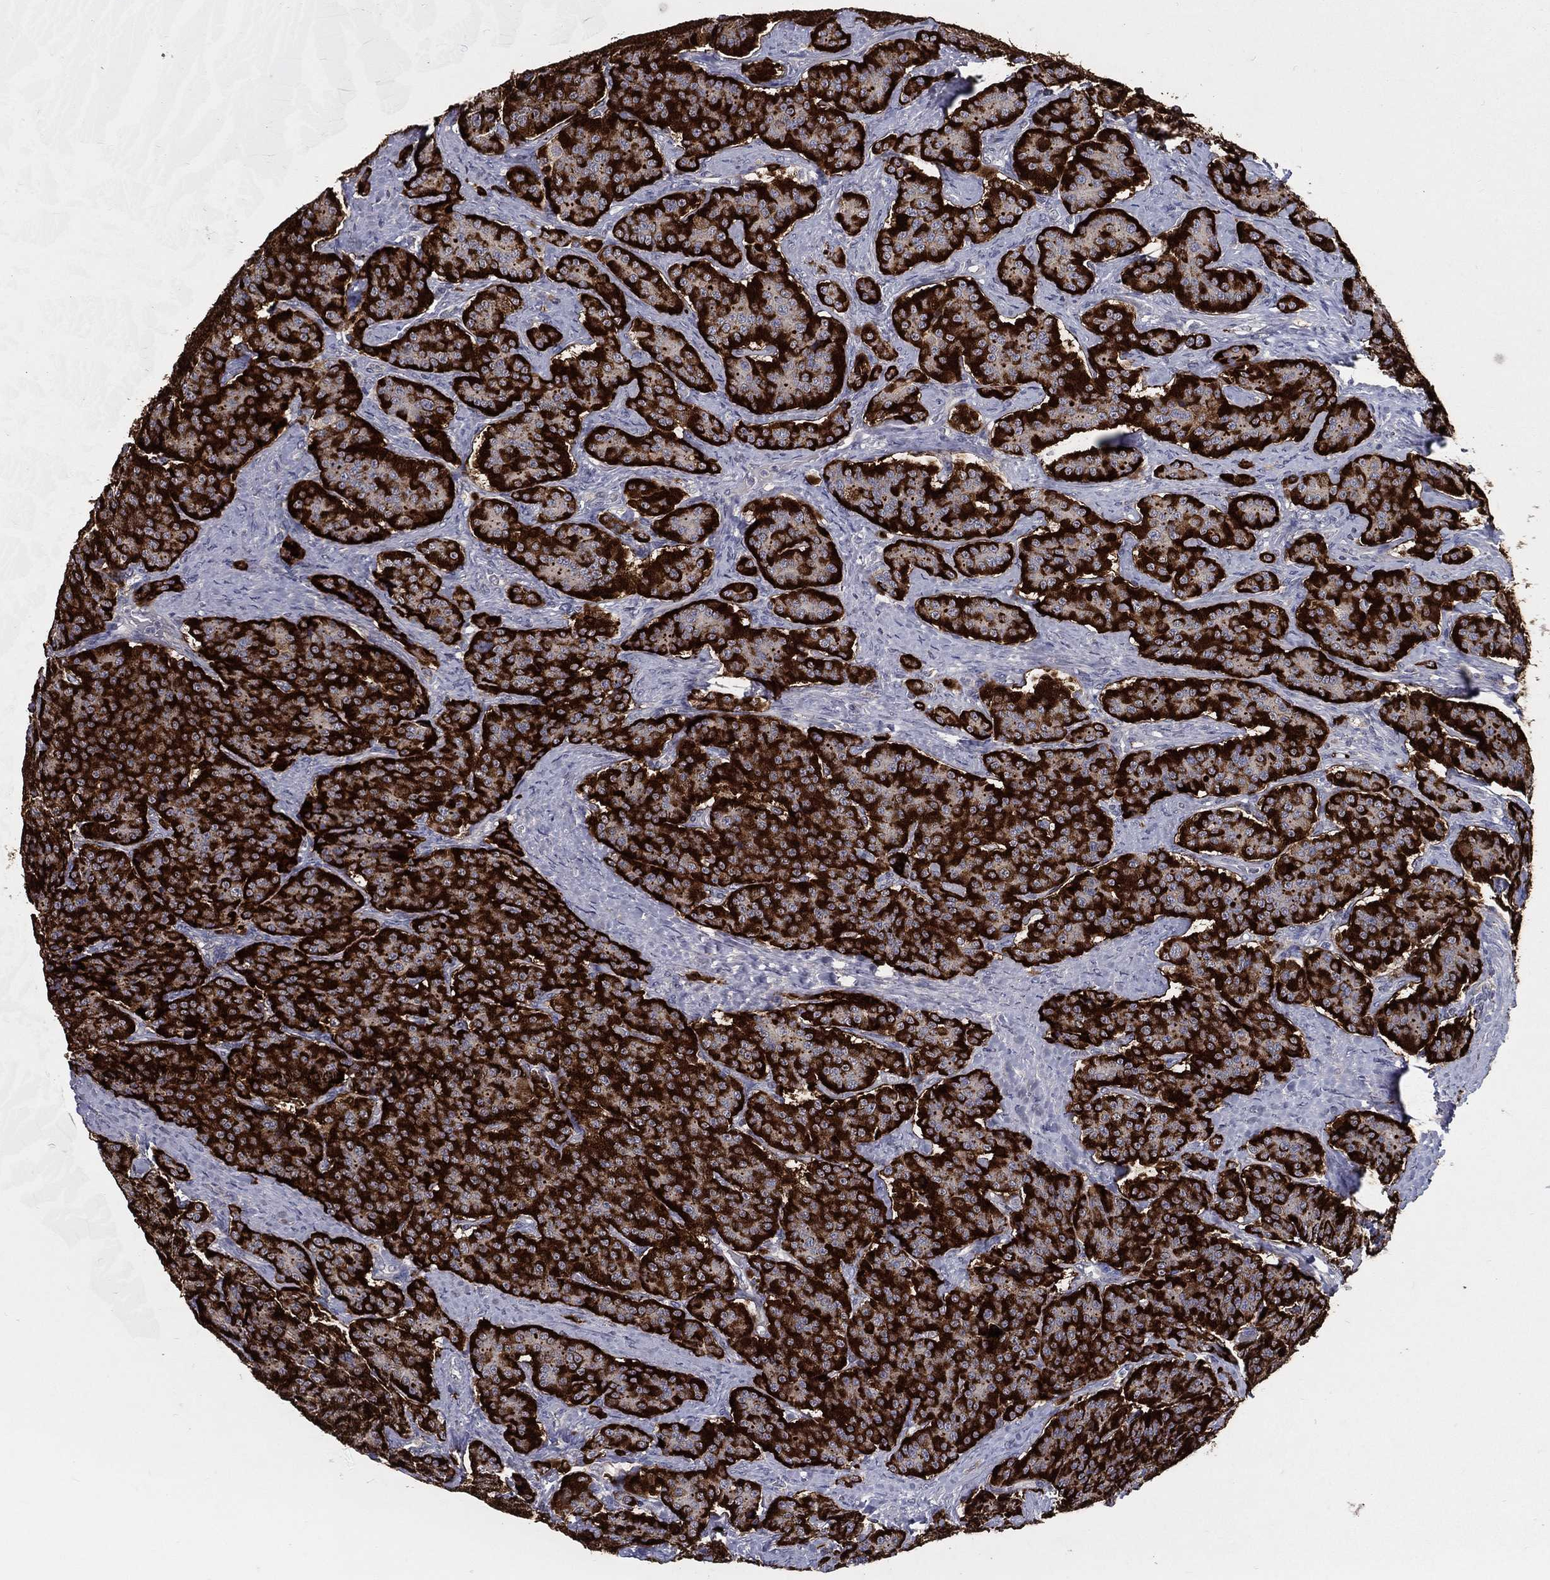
{"staining": {"intensity": "strong", "quantity": ">75%", "location": "cytoplasmic/membranous"}, "tissue": "carcinoid", "cell_type": "Tumor cells", "image_type": "cancer", "snomed": [{"axis": "morphology", "description": "Carcinoid, malignant, NOS"}, {"axis": "topography", "description": "Small intestine"}], "caption": "Immunohistochemical staining of carcinoid displays high levels of strong cytoplasmic/membranous protein expression in about >75% of tumor cells. The protein is shown in brown color, while the nuclei are stained blue.", "gene": "PCSK1", "patient": {"sex": "female", "age": 58}}